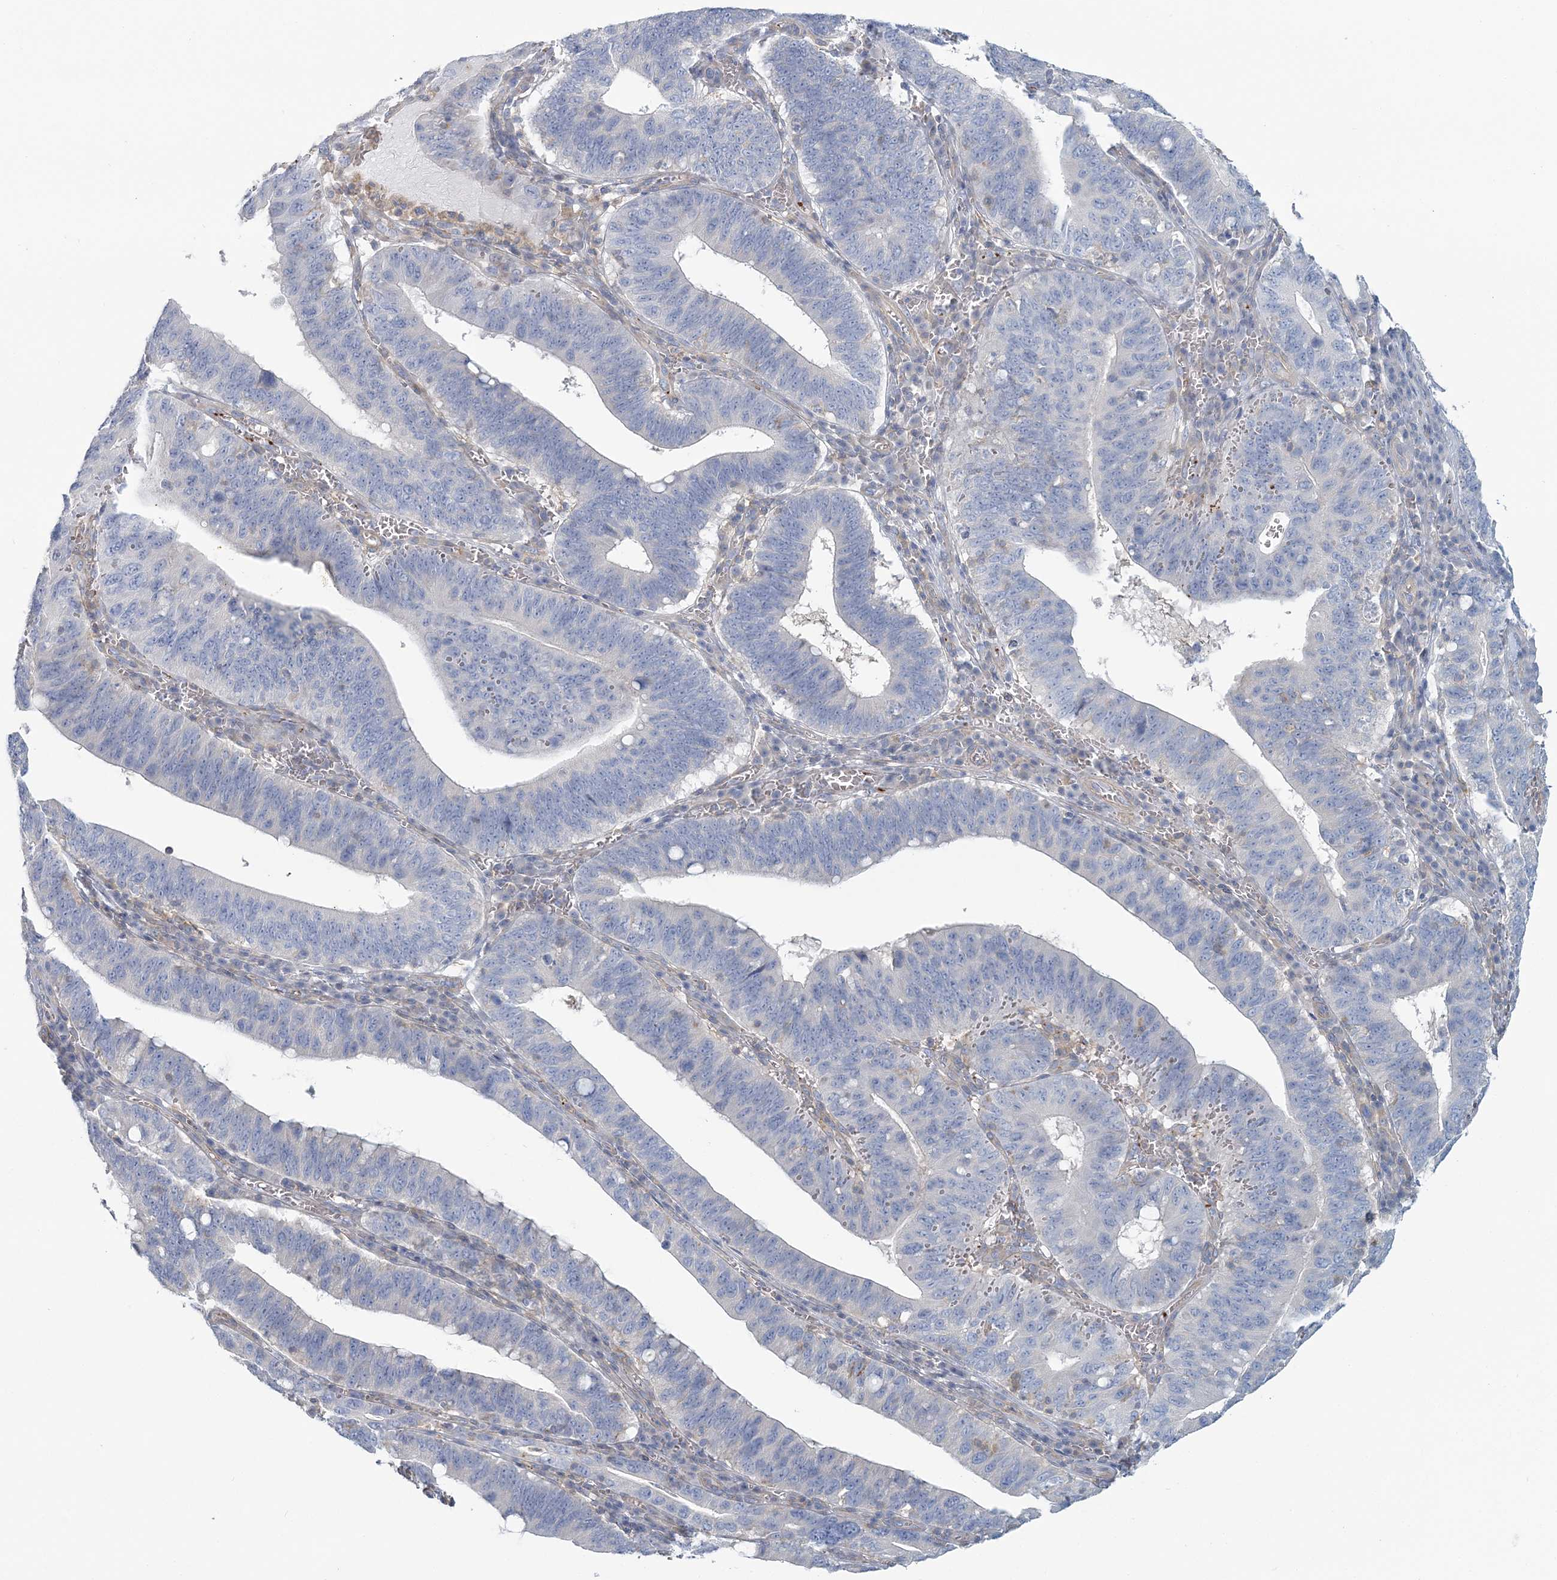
{"staining": {"intensity": "negative", "quantity": "none", "location": "none"}, "tissue": "stomach cancer", "cell_type": "Tumor cells", "image_type": "cancer", "snomed": [{"axis": "morphology", "description": "Adenocarcinoma, NOS"}, {"axis": "topography", "description": "Stomach"}, {"axis": "topography", "description": "Gastric cardia"}], "caption": "DAB immunohistochemical staining of adenocarcinoma (stomach) demonstrates no significant expression in tumor cells. (Stains: DAB immunohistochemistry with hematoxylin counter stain, Microscopy: brightfield microscopy at high magnification).", "gene": "CUEDC2", "patient": {"sex": "male", "age": 59}}